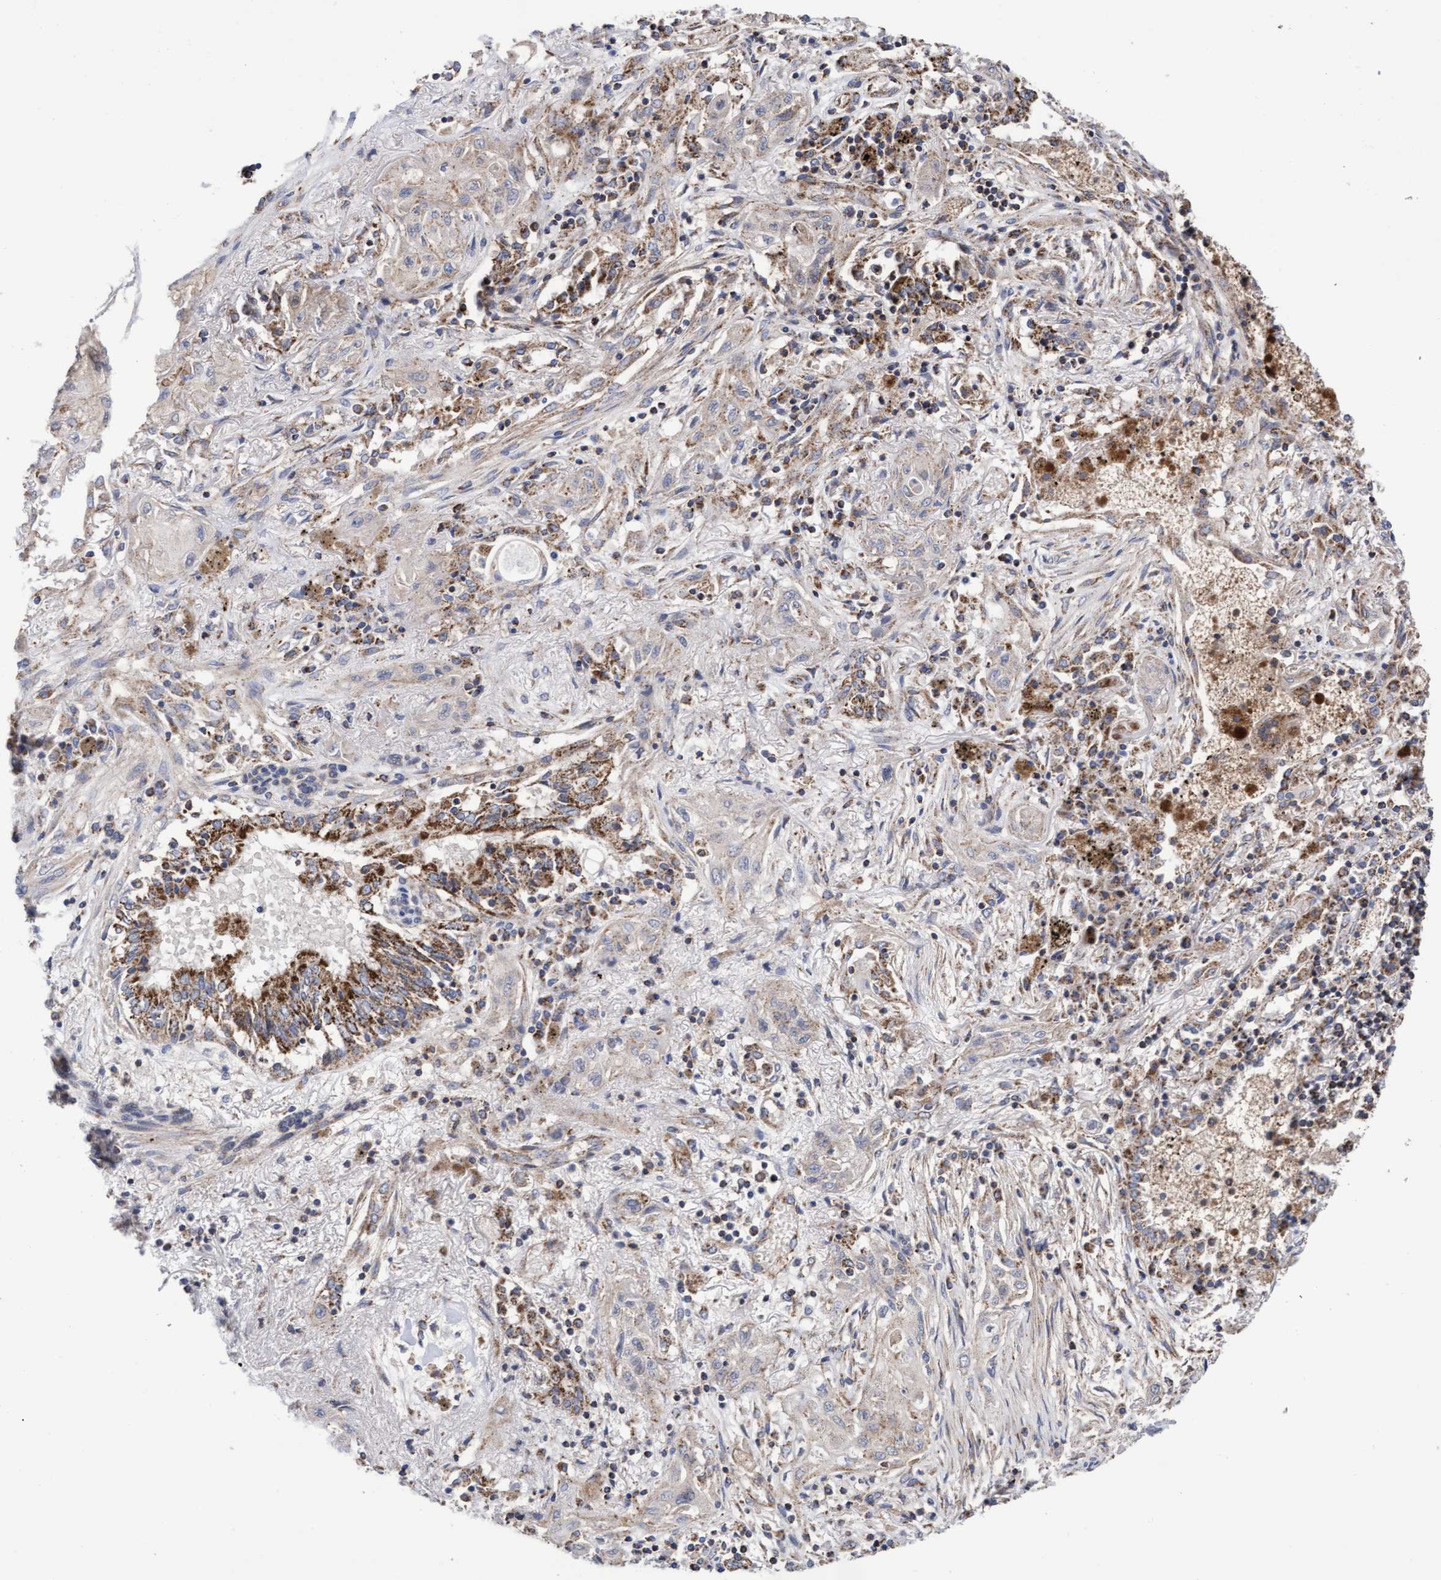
{"staining": {"intensity": "weak", "quantity": "<25%", "location": "cytoplasmic/membranous"}, "tissue": "lung cancer", "cell_type": "Tumor cells", "image_type": "cancer", "snomed": [{"axis": "morphology", "description": "Squamous cell carcinoma, NOS"}, {"axis": "topography", "description": "Lung"}], "caption": "Squamous cell carcinoma (lung) was stained to show a protein in brown. There is no significant staining in tumor cells.", "gene": "COBL", "patient": {"sex": "female", "age": 47}}